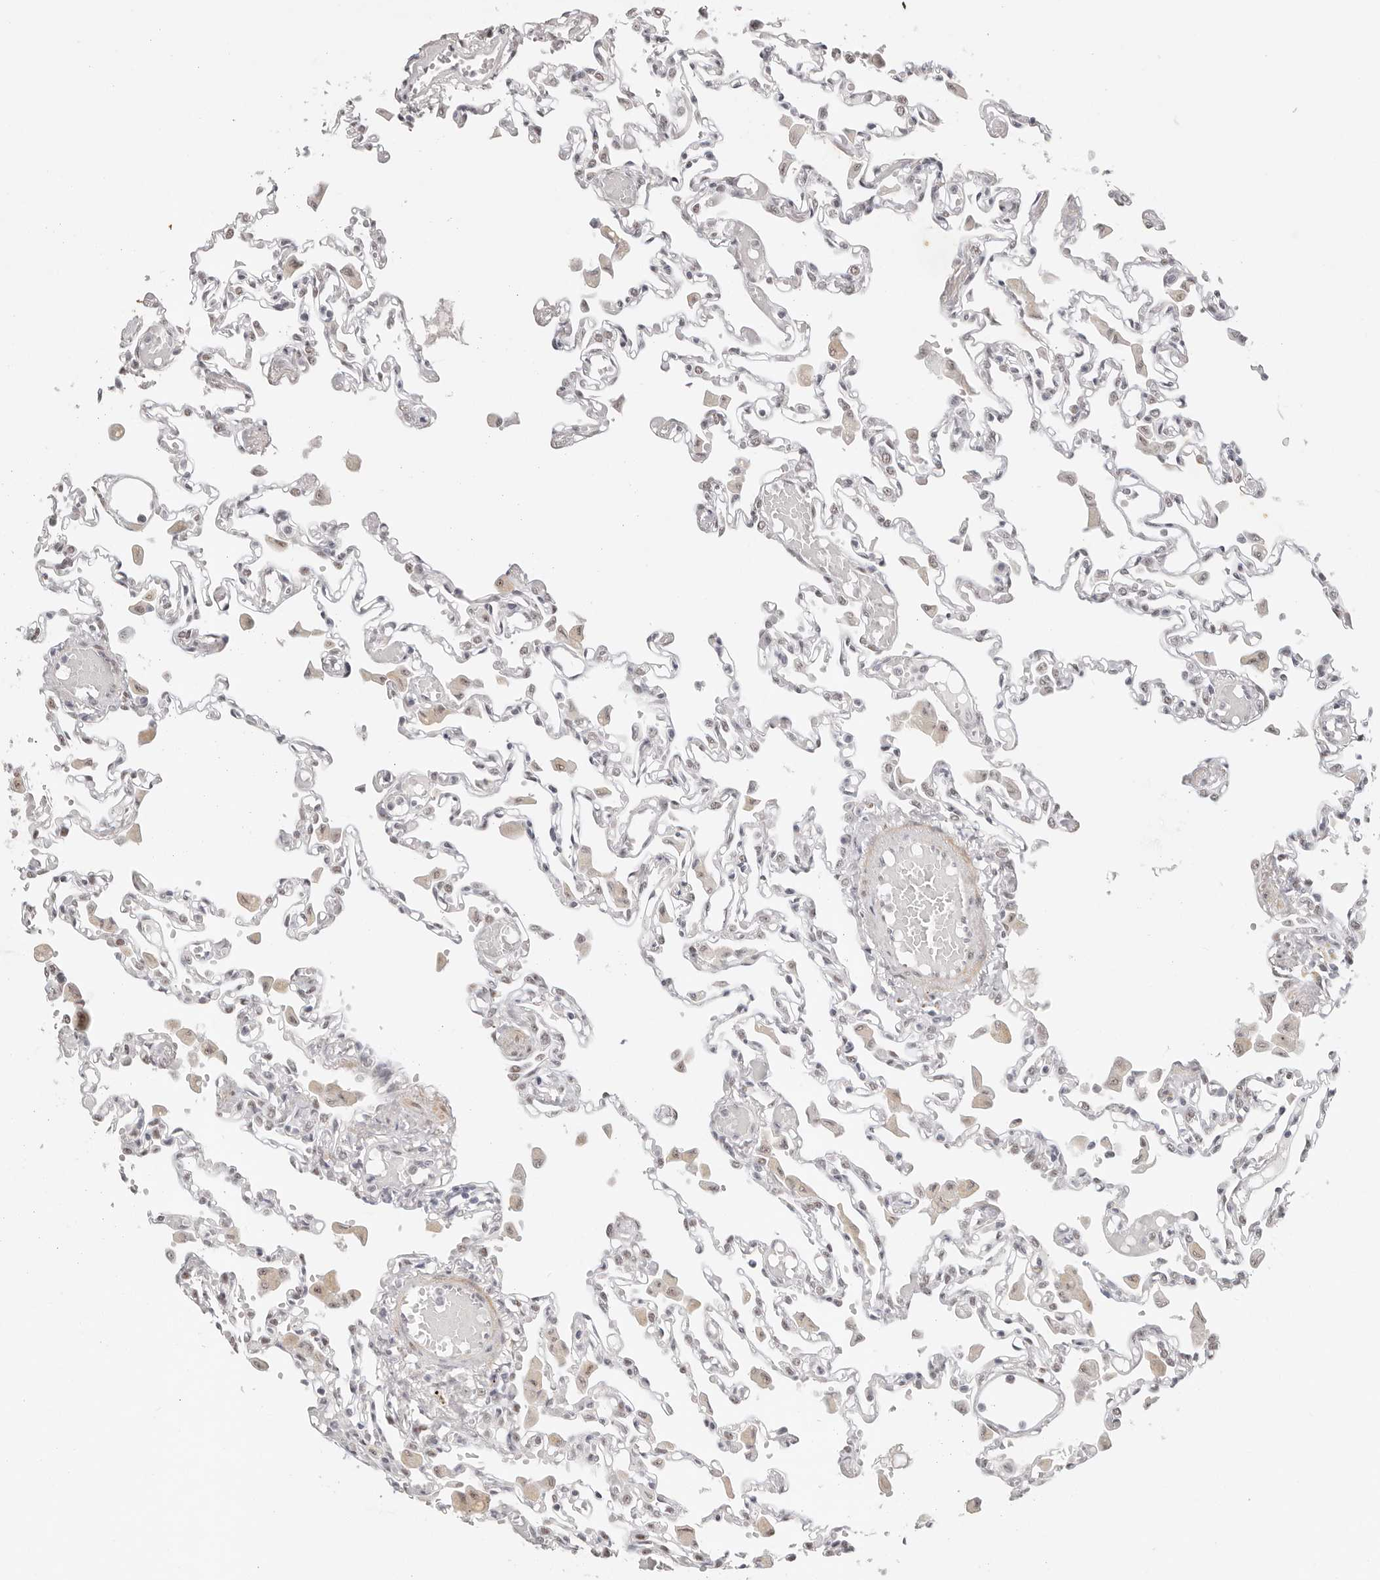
{"staining": {"intensity": "weak", "quantity": "<25%", "location": "nuclear"}, "tissue": "lung", "cell_type": "Alveolar cells", "image_type": "normal", "snomed": [{"axis": "morphology", "description": "Normal tissue, NOS"}, {"axis": "topography", "description": "Bronchus"}, {"axis": "topography", "description": "Lung"}], "caption": "Immunohistochemistry (IHC) of normal lung exhibits no expression in alveolar cells. Nuclei are stained in blue.", "gene": "LARP7", "patient": {"sex": "female", "age": 49}}